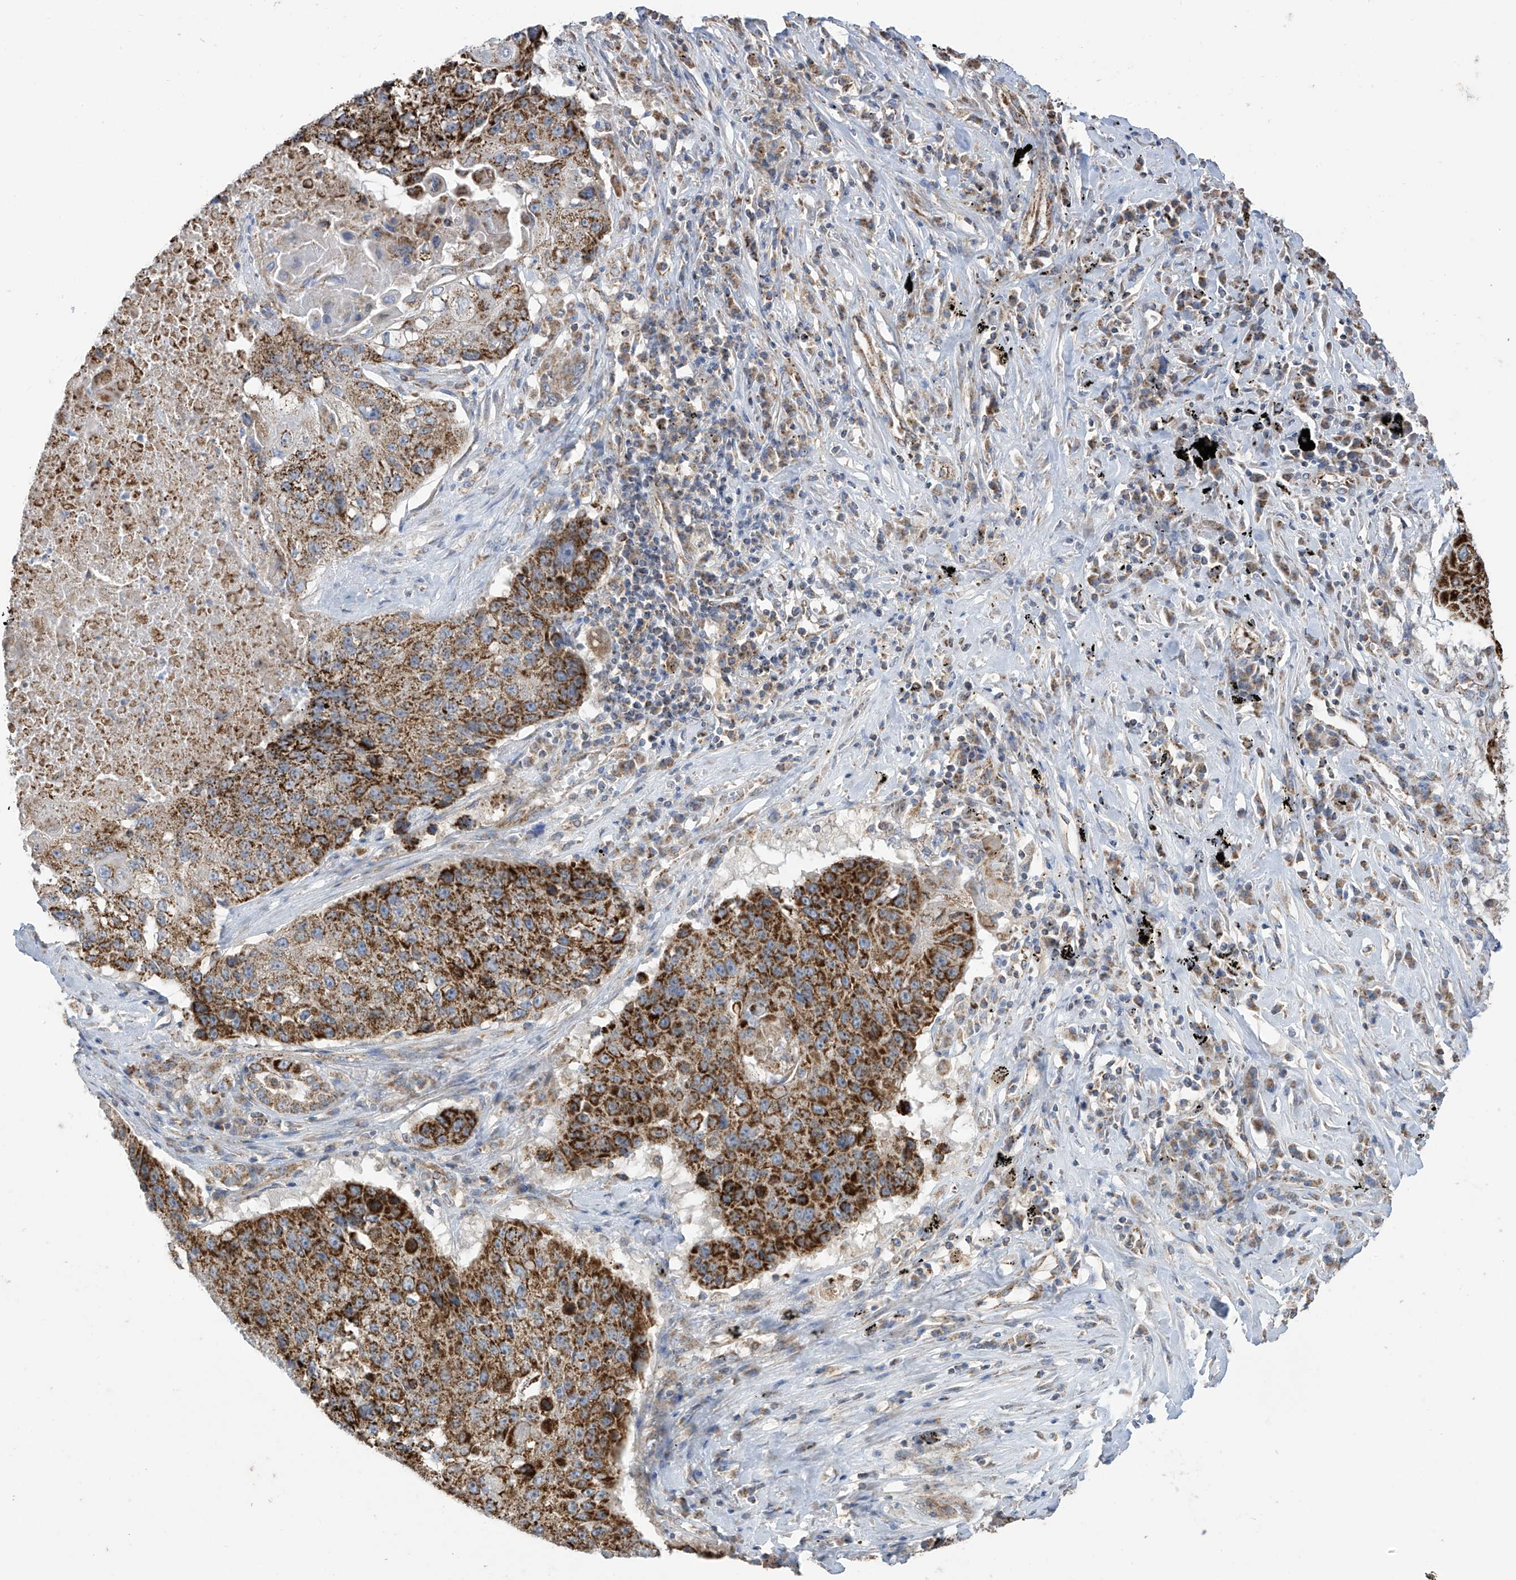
{"staining": {"intensity": "strong", "quantity": ">75%", "location": "cytoplasmic/membranous"}, "tissue": "lung cancer", "cell_type": "Tumor cells", "image_type": "cancer", "snomed": [{"axis": "morphology", "description": "Squamous cell carcinoma, NOS"}, {"axis": "topography", "description": "Lung"}], "caption": "Lung cancer (squamous cell carcinoma) was stained to show a protein in brown. There is high levels of strong cytoplasmic/membranous positivity in approximately >75% of tumor cells.", "gene": "PNPT1", "patient": {"sex": "male", "age": 61}}